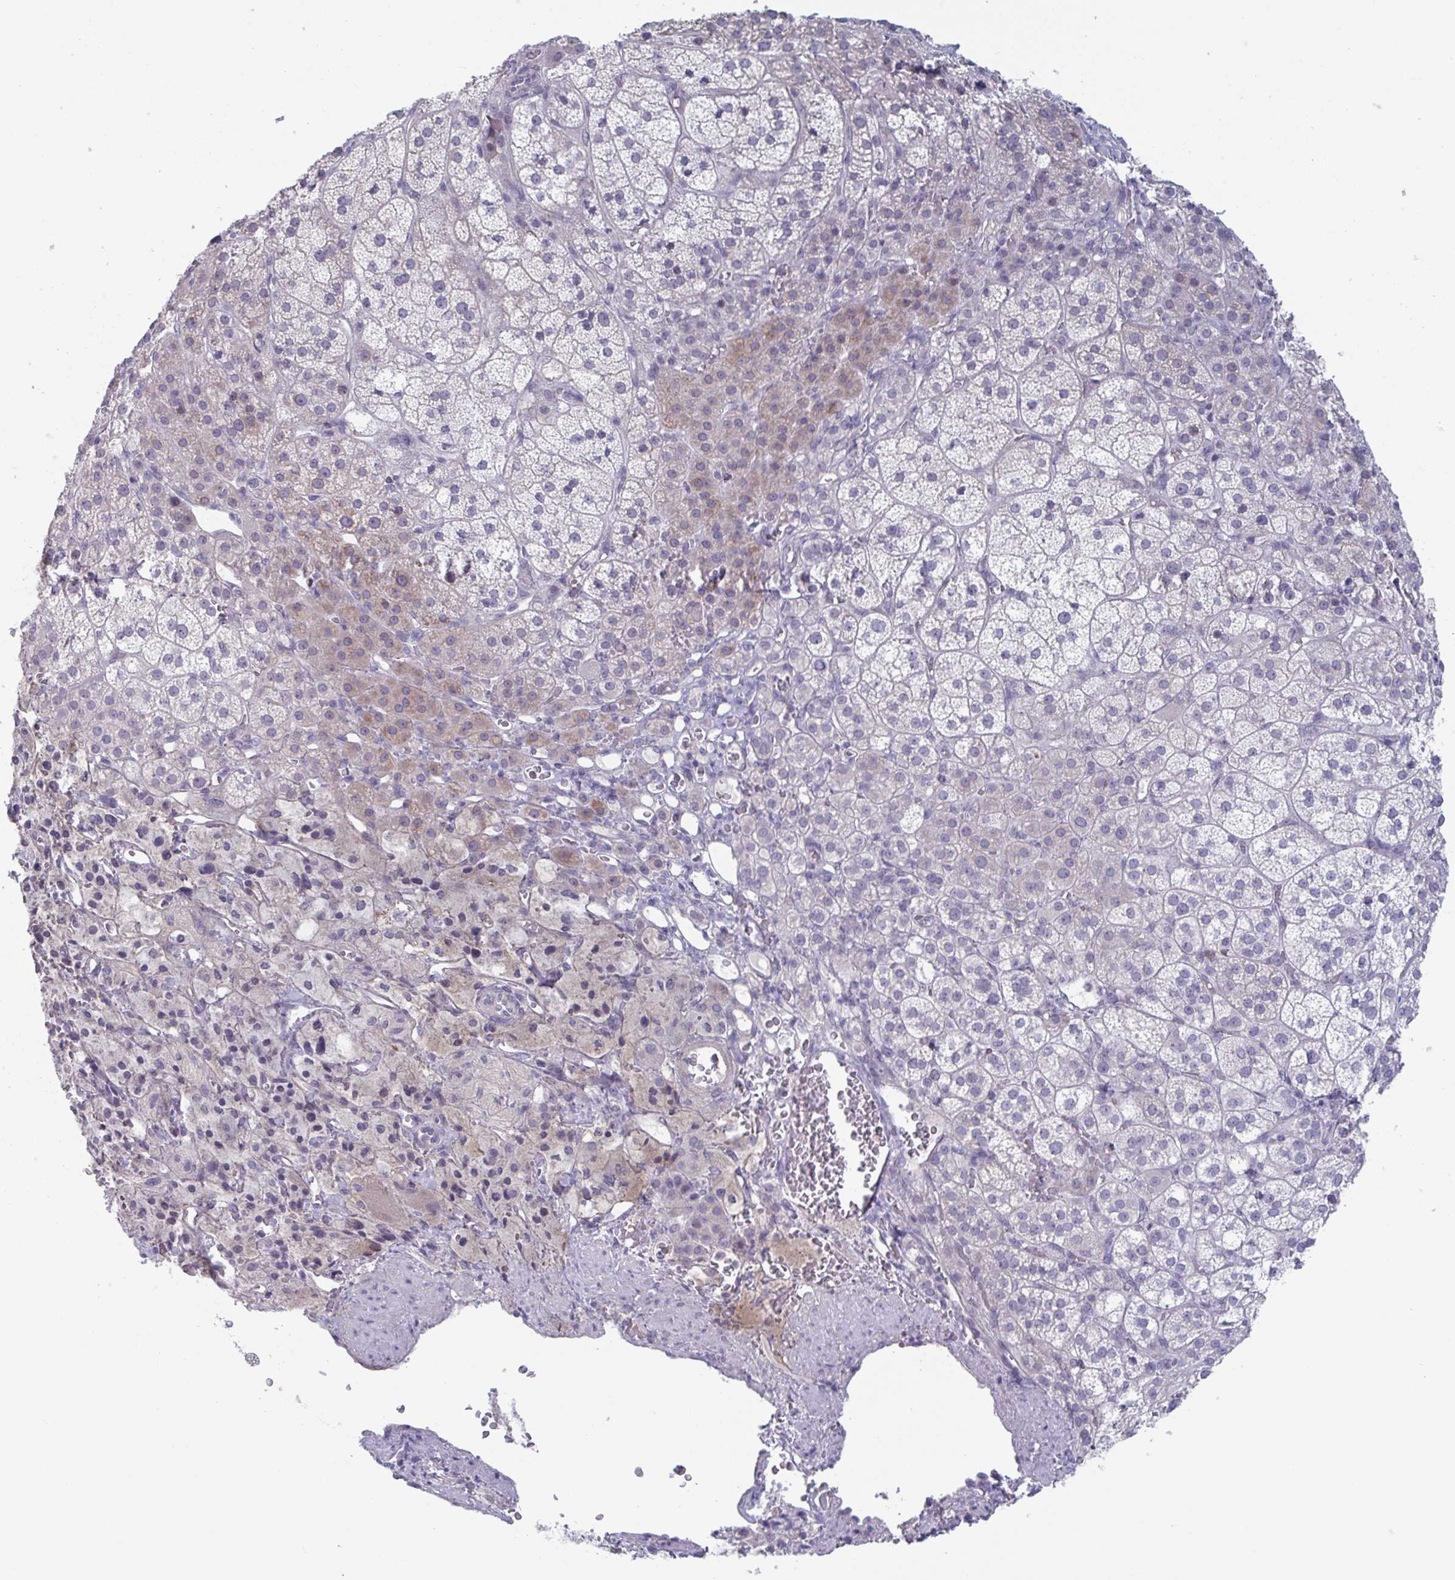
{"staining": {"intensity": "moderate", "quantity": "25%-75%", "location": "cytoplasmic/membranous"}, "tissue": "adrenal gland", "cell_type": "Glandular cells", "image_type": "normal", "snomed": [{"axis": "morphology", "description": "Normal tissue, NOS"}, {"axis": "topography", "description": "Adrenal gland"}], "caption": "The image exhibits a brown stain indicating the presence of a protein in the cytoplasmic/membranous of glandular cells in adrenal gland.", "gene": "STK26", "patient": {"sex": "female", "age": 60}}